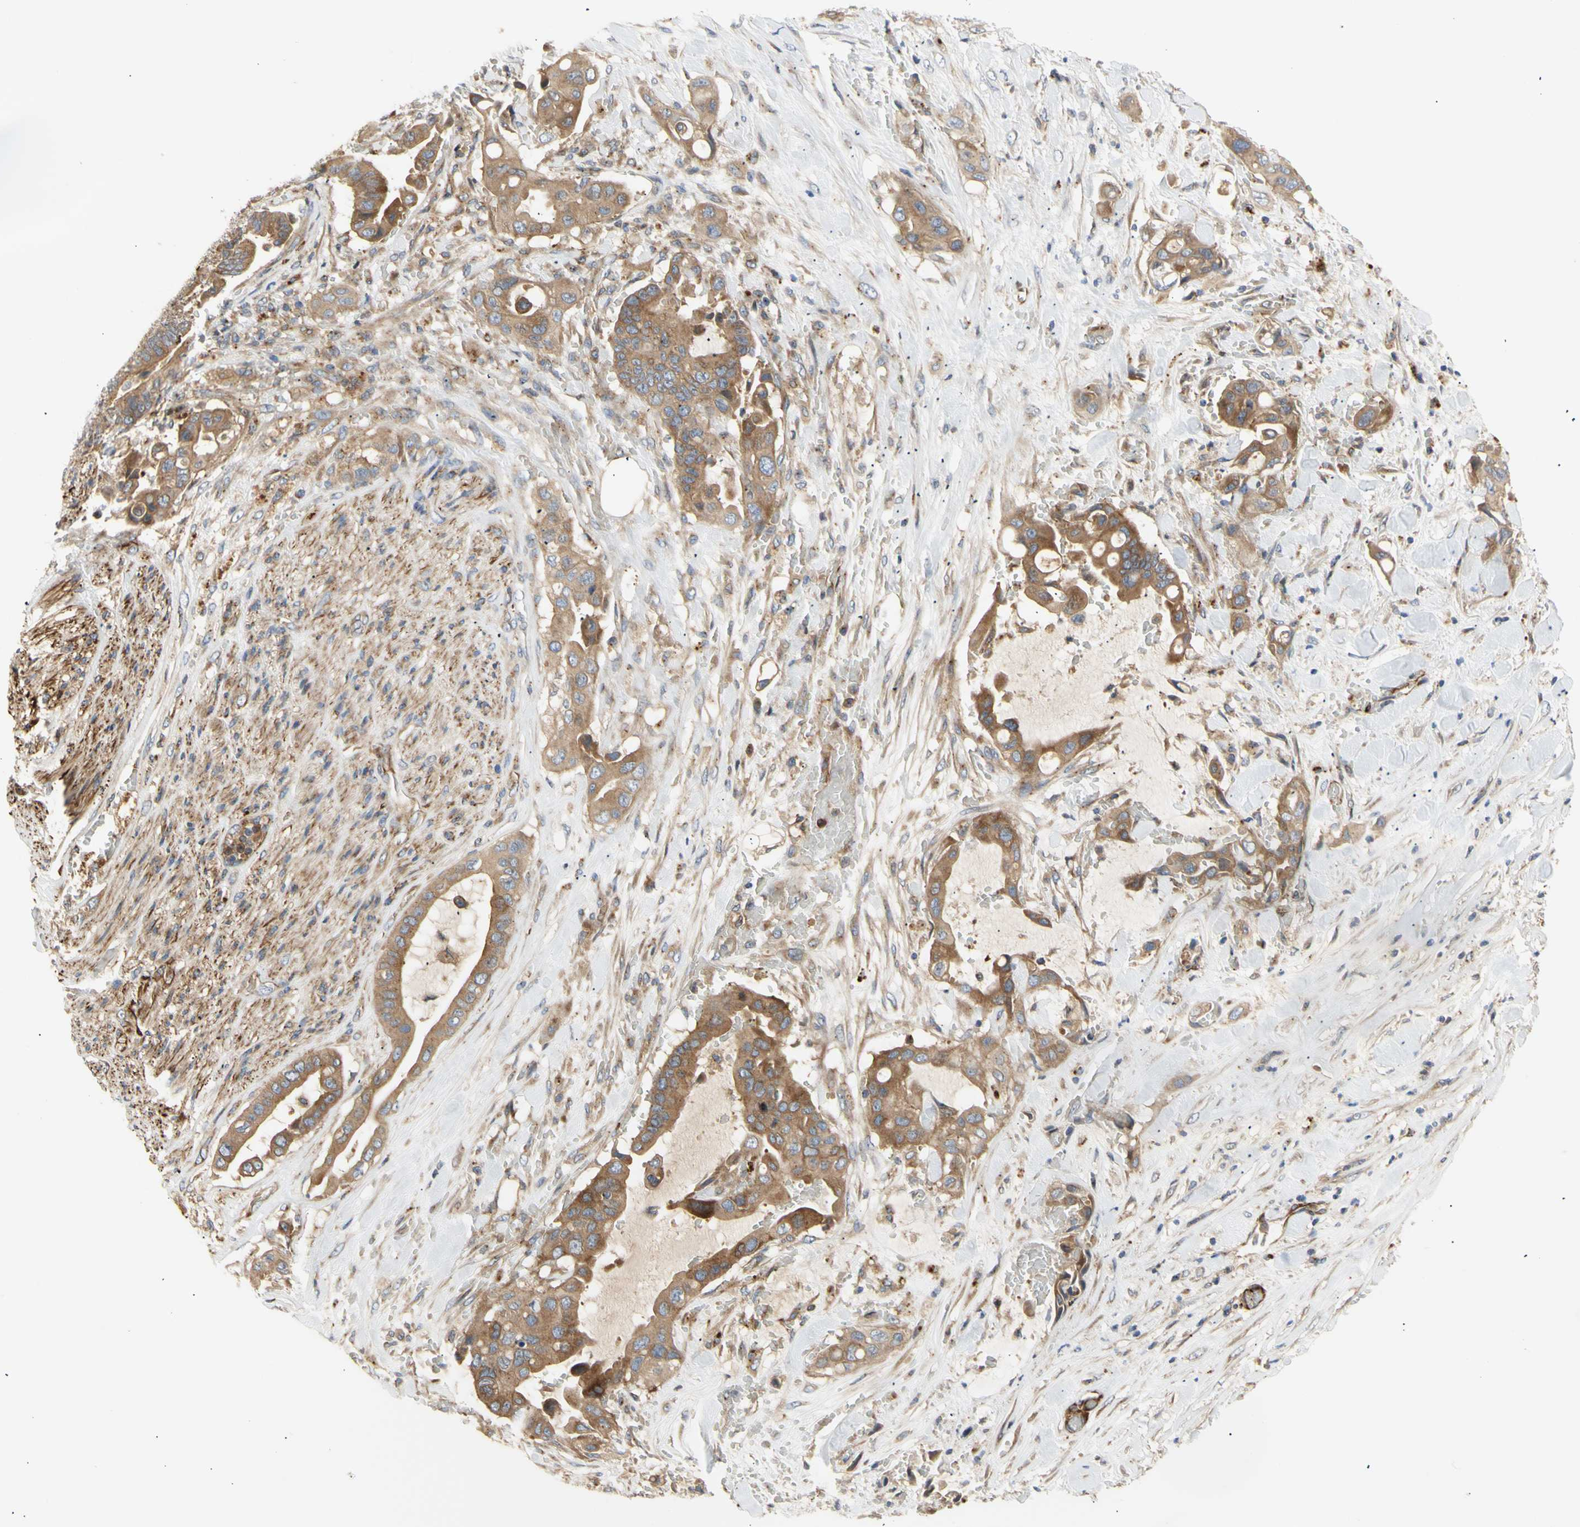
{"staining": {"intensity": "moderate", "quantity": ">75%", "location": "cytoplasmic/membranous"}, "tissue": "liver cancer", "cell_type": "Tumor cells", "image_type": "cancer", "snomed": [{"axis": "morphology", "description": "Cholangiocarcinoma"}, {"axis": "topography", "description": "Liver"}], "caption": "Liver cholangiocarcinoma stained for a protein (brown) demonstrates moderate cytoplasmic/membranous positive staining in about >75% of tumor cells.", "gene": "TUBG2", "patient": {"sex": "female", "age": 61}}